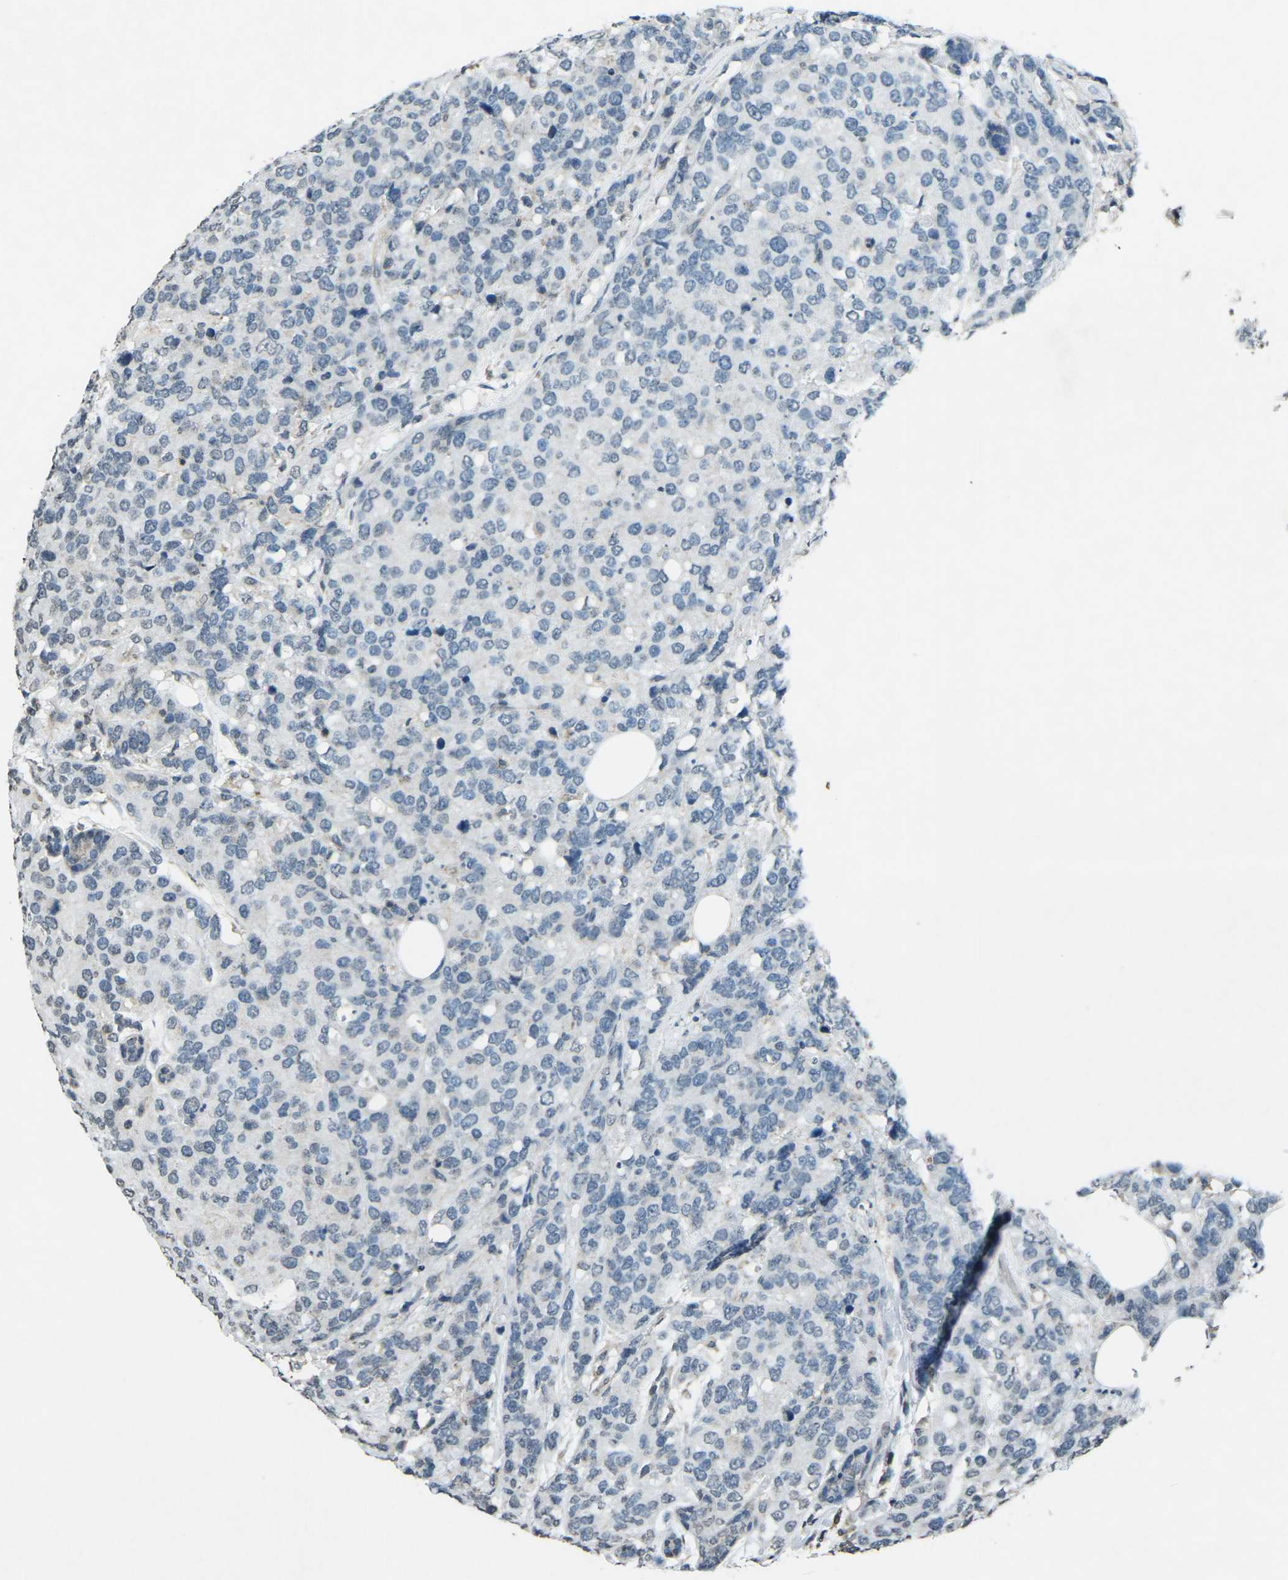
{"staining": {"intensity": "negative", "quantity": "none", "location": "none"}, "tissue": "breast cancer", "cell_type": "Tumor cells", "image_type": "cancer", "snomed": [{"axis": "morphology", "description": "Lobular carcinoma"}, {"axis": "topography", "description": "Breast"}], "caption": "DAB (3,3'-diaminobenzidine) immunohistochemical staining of human lobular carcinoma (breast) reveals no significant positivity in tumor cells.", "gene": "TFR2", "patient": {"sex": "female", "age": 59}}